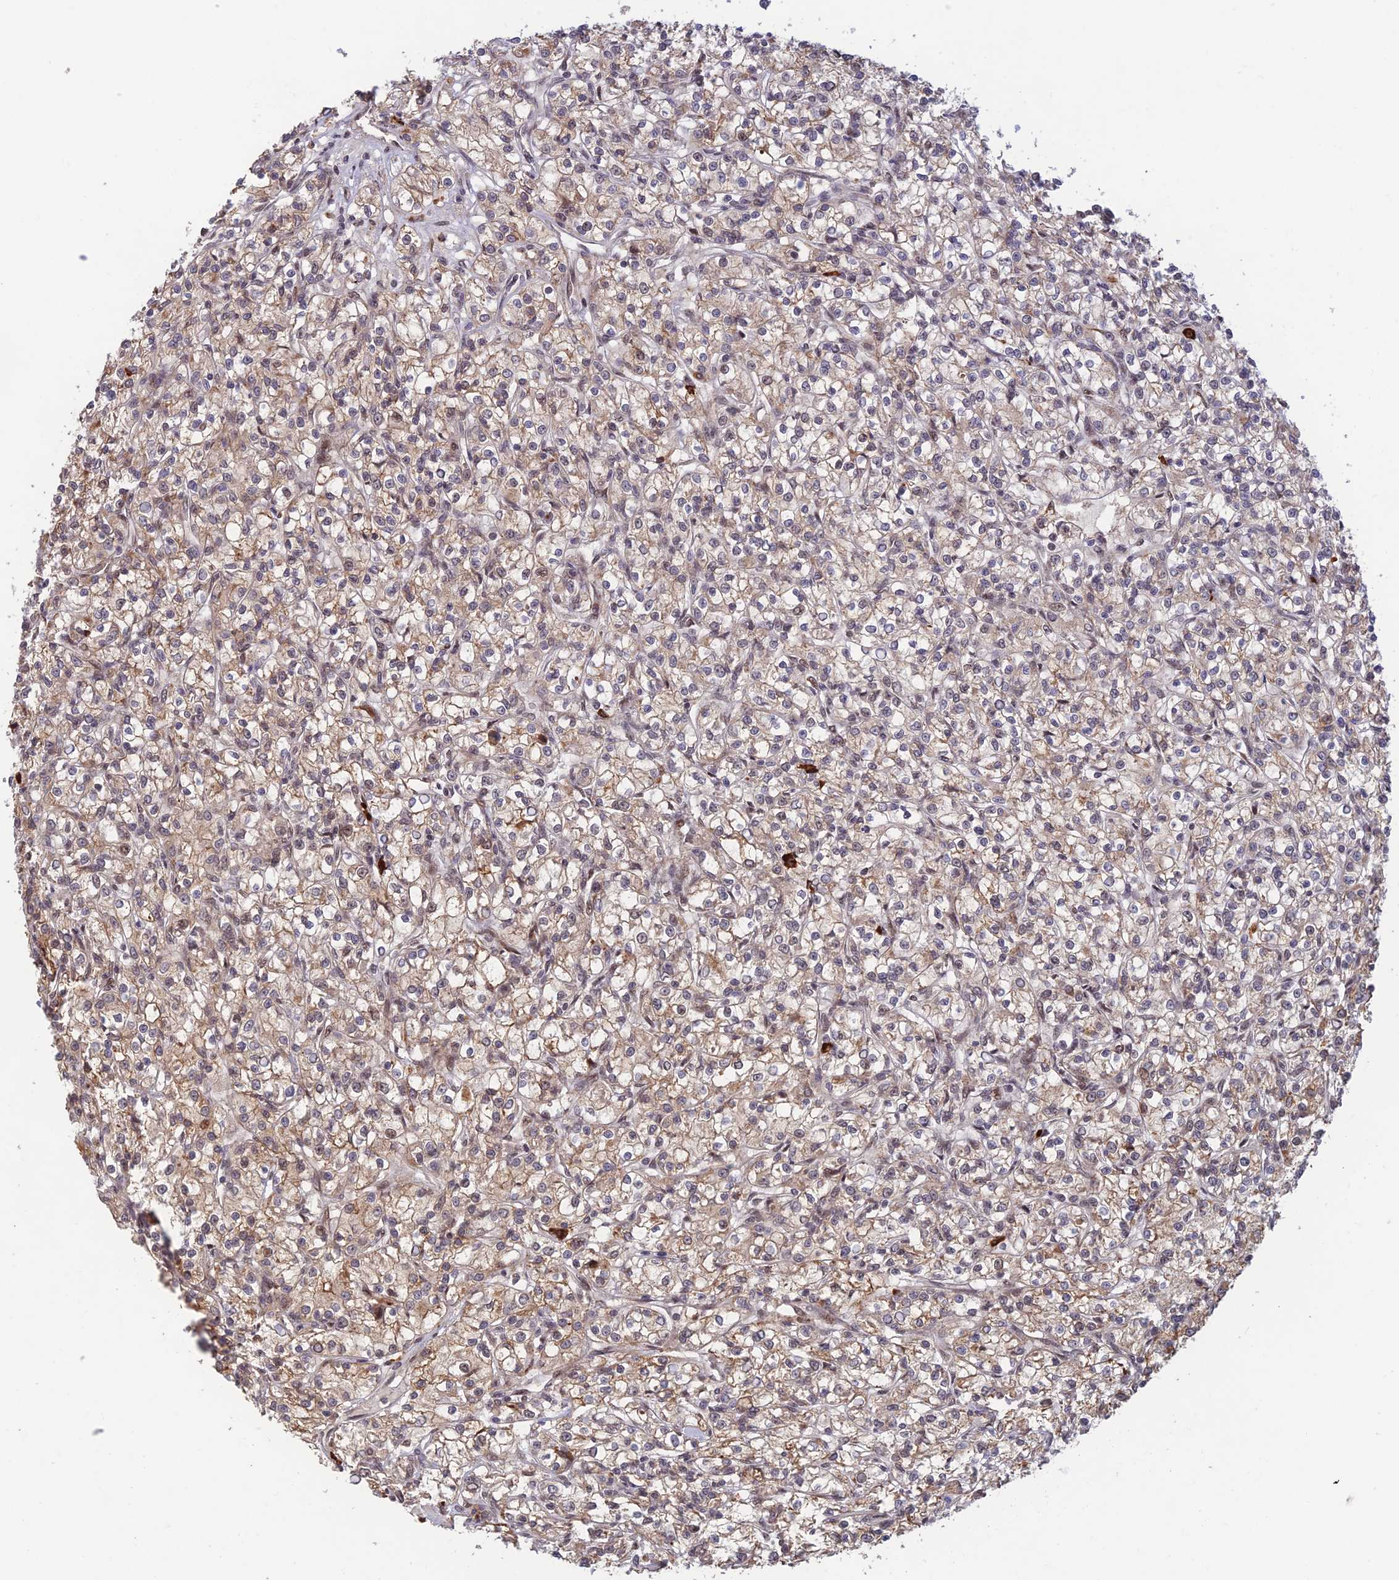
{"staining": {"intensity": "weak", "quantity": ">75%", "location": "cytoplasmic/membranous"}, "tissue": "renal cancer", "cell_type": "Tumor cells", "image_type": "cancer", "snomed": [{"axis": "morphology", "description": "Adenocarcinoma, NOS"}, {"axis": "topography", "description": "Kidney"}], "caption": "Renal cancer (adenocarcinoma) stained with DAB IHC exhibits low levels of weak cytoplasmic/membranous staining in about >75% of tumor cells.", "gene": "ZNF565", "patient": {"sex": "female", "age": 59}}